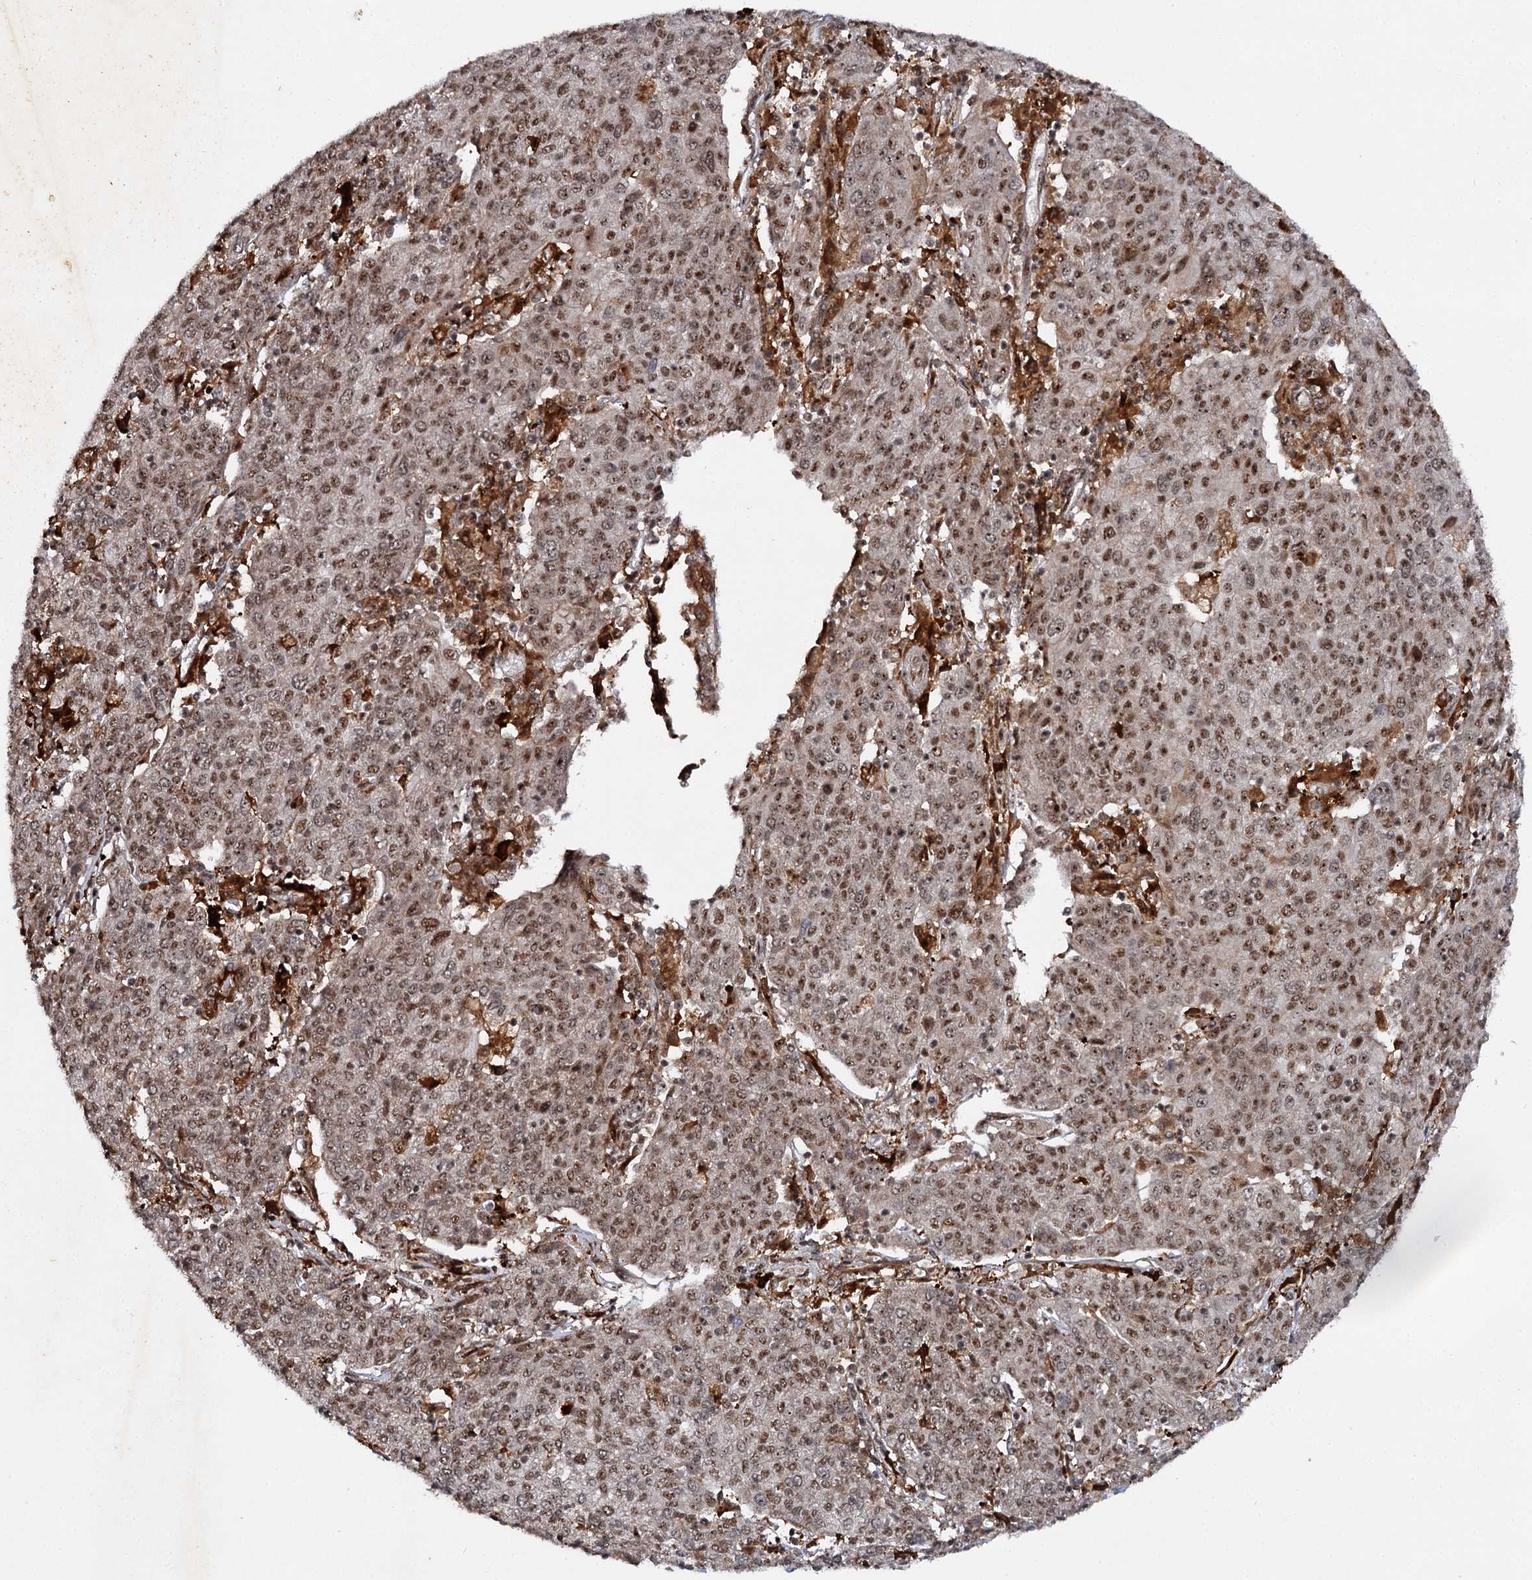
{"staining": {"intensity": "moderate", "quantity": ">75%", "location": "nuclear"}, "tissue": "cervical cancer", "cell_type": "Tumor cells", "image_type": "cancer", "snomed": [{"axis": "morphology", "description": "Squamous cell carcinoma, NOS"}, {"axis": "topography", "description": "Cervix"}], "caption": "DAB (3,3'-diaminobenzidine) immunohistochemical staining of human squamous cell carcinoma (cervical) demonstrates moderate nuclear protein expression in approximately >75% of tumor cells.", "gene": "BUD13", "patient": {"sex": "female", "age": 67}}